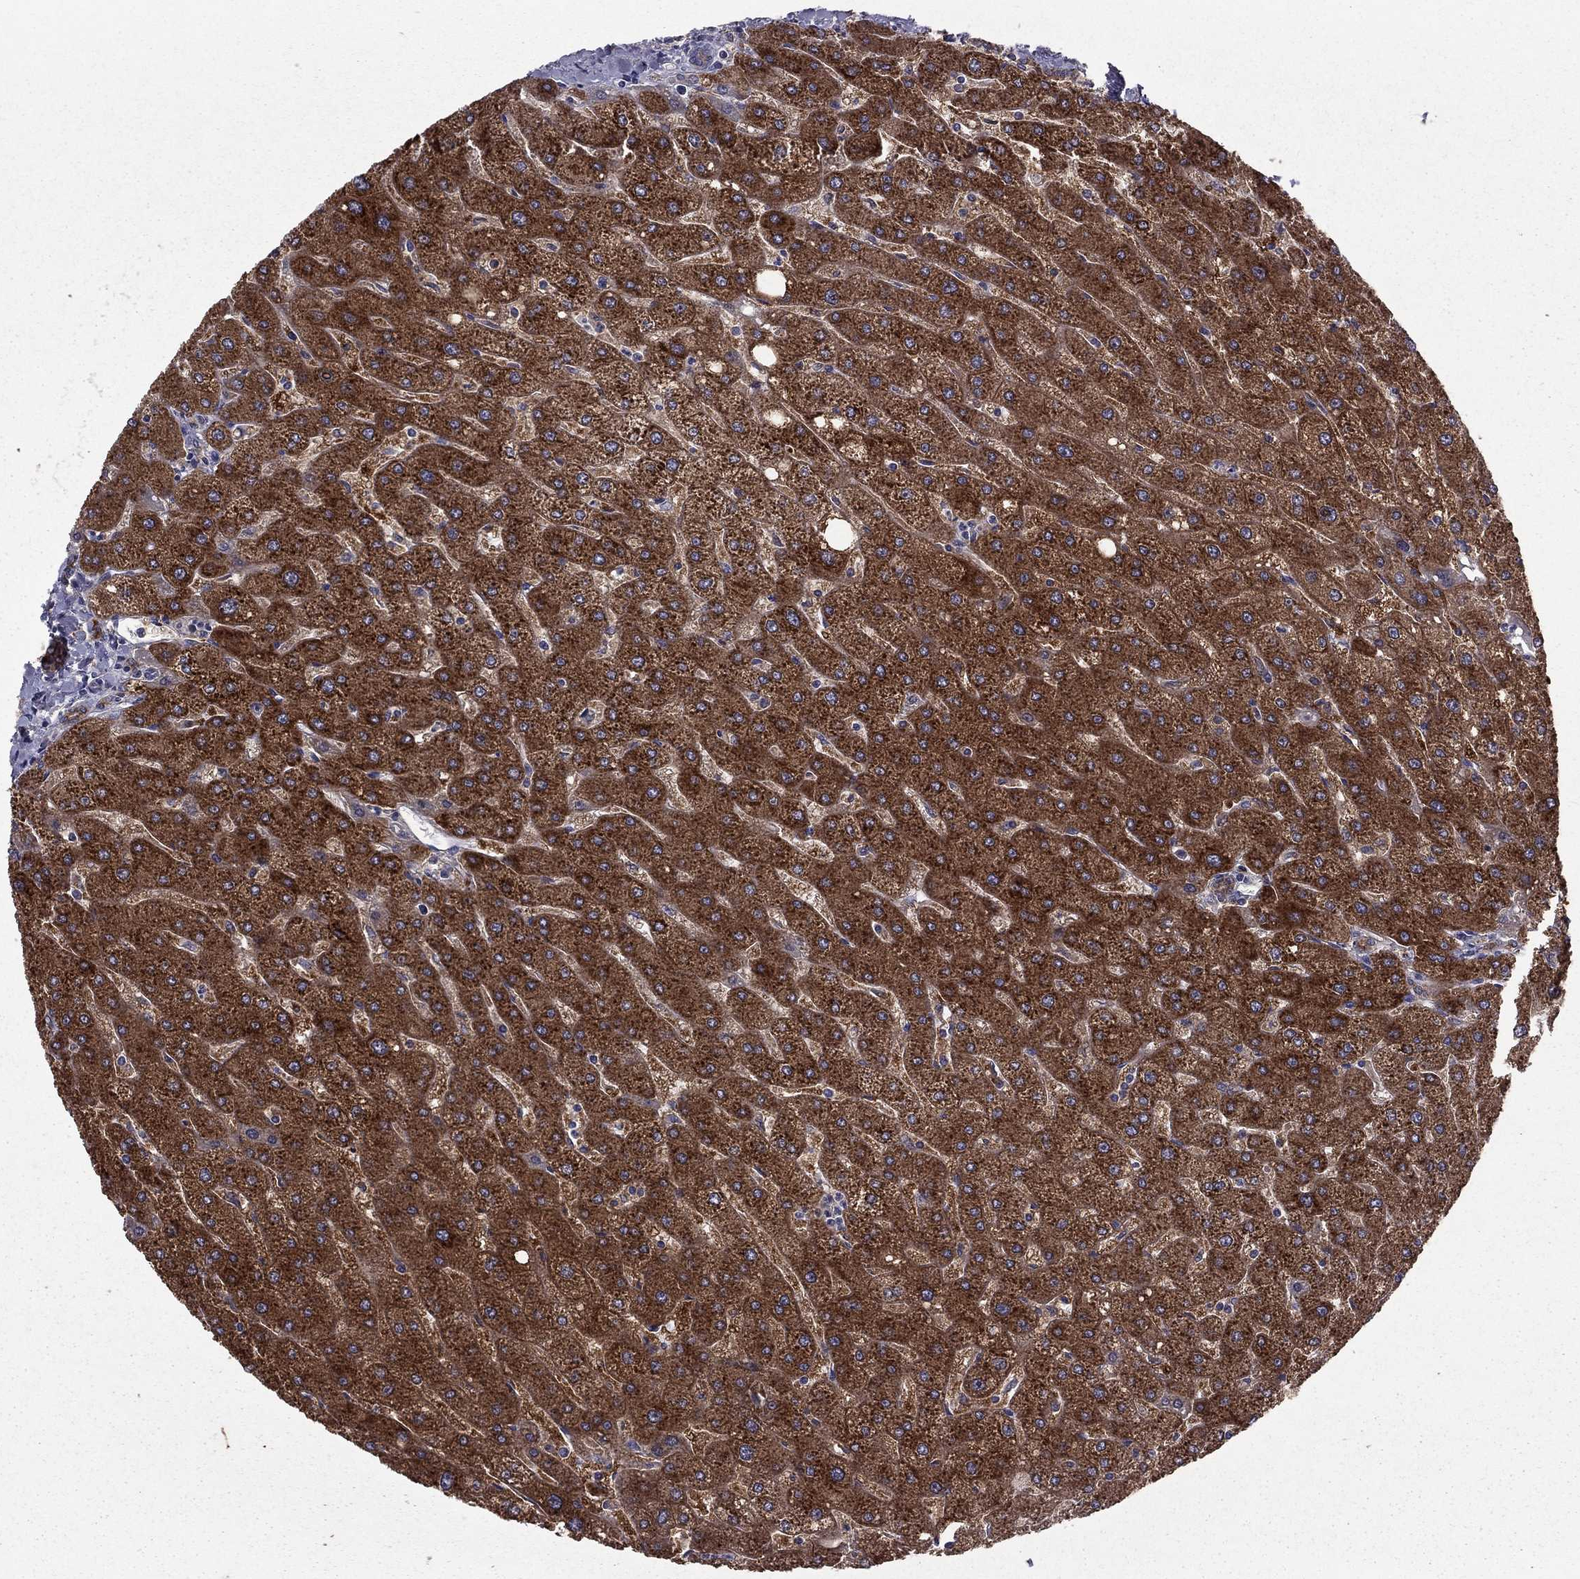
{"staining": {"intensity": "weak", "quantity": ">75%", "location": "cytoplasmic/membranous"}, "tissue": "liver", "cell_type": "Cholangiocytes", "image_type": "normal", "snomed": [{"axis": "morphology", "description": "Normal tissue, NOS"}, {"axis": "topography", "description": "Liver"}], "caption": "Weak cytoplasmic/membranous protein expression is present in approximately >75% of cholangiocytes in liver. Using DAB (3,3'-diaminobenzidine) (brown) and hematoxylin (blue) stains, captured at high magnification using brightfield microscopy.", "gene": "SHMT1", "patient": {"sex": "male", "age": 67}}